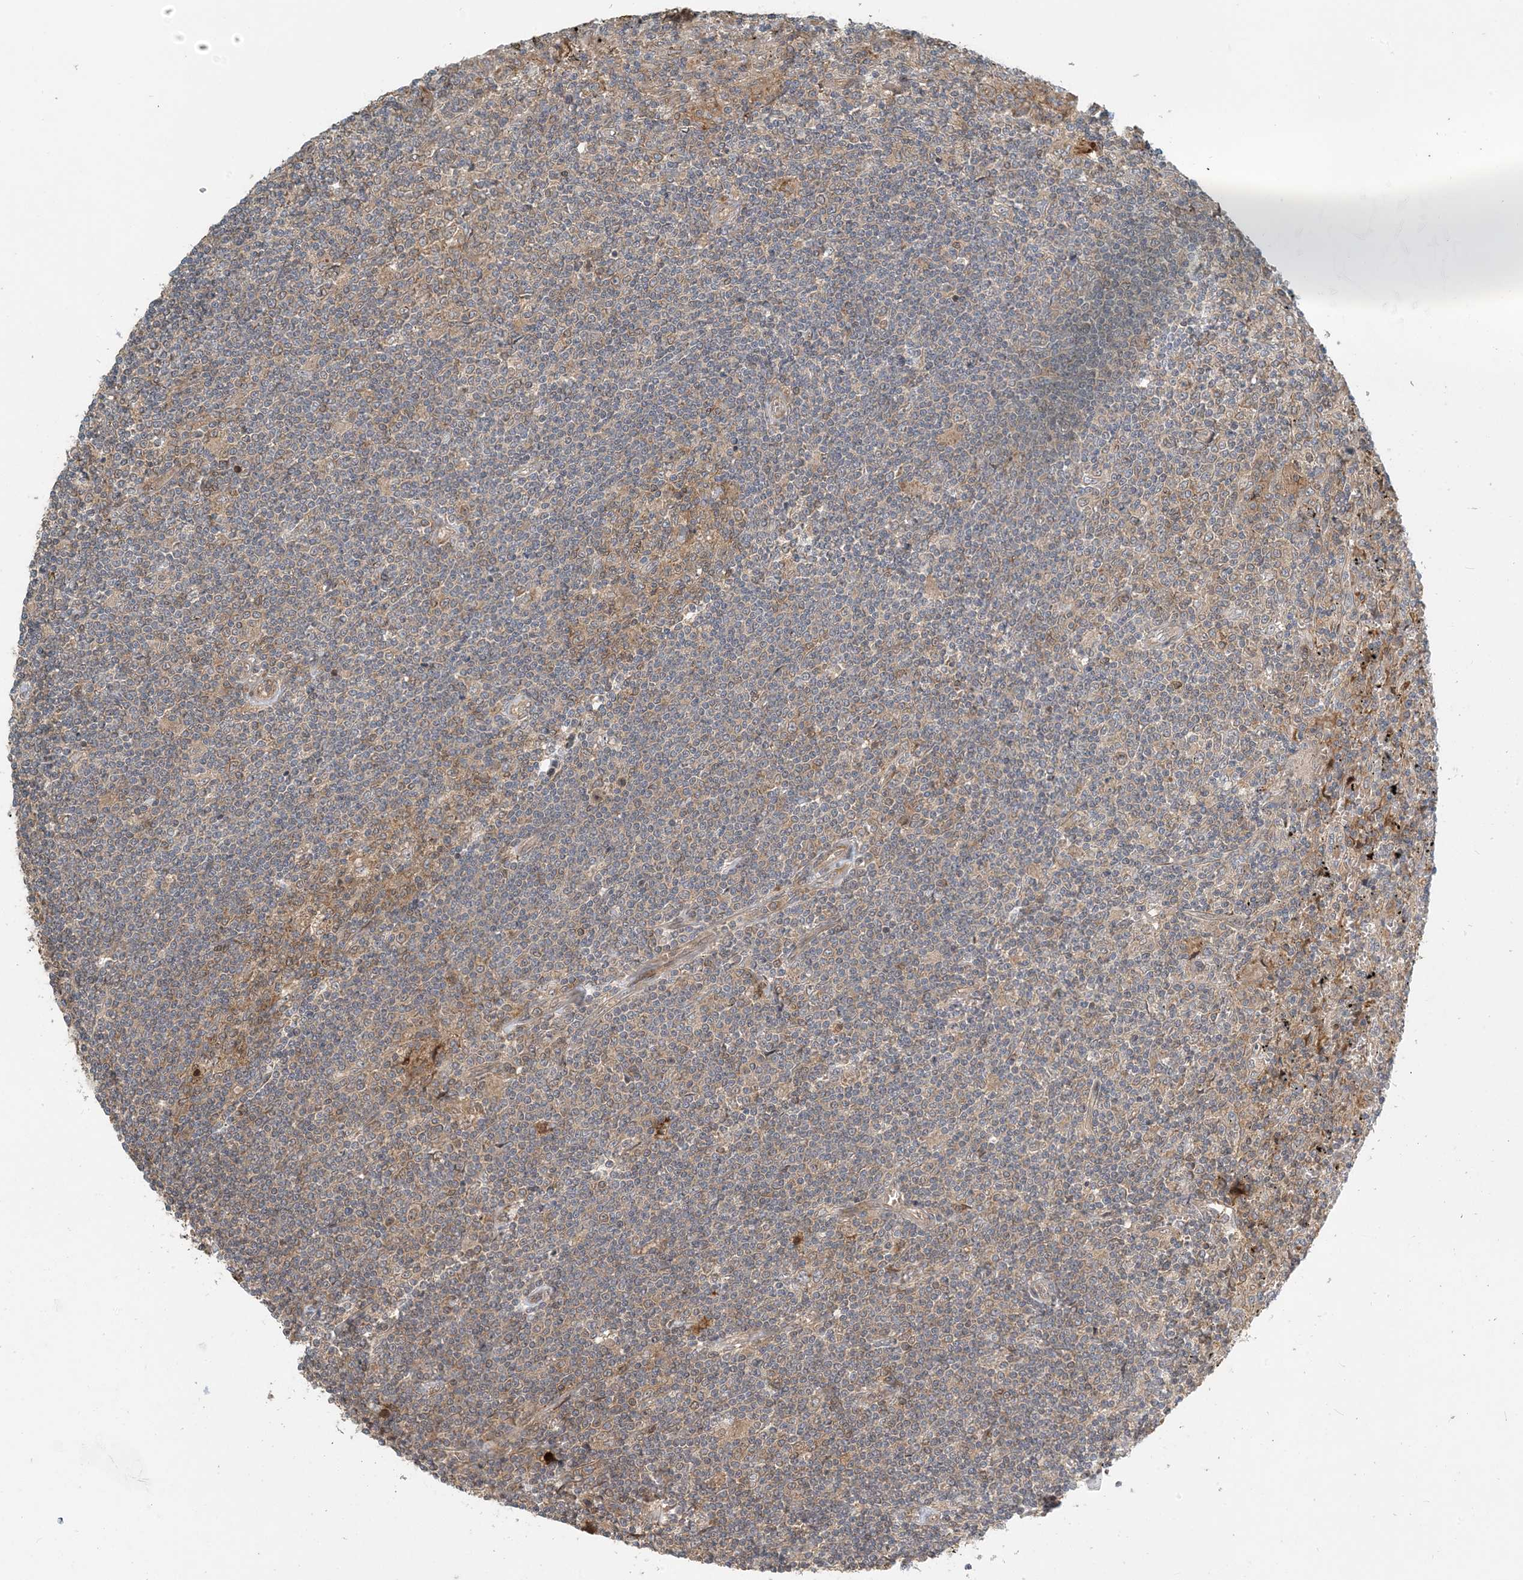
{"staining": {"intensity": "negative", "quantity": "none", "location": "none"}, "tissue": "lymphoma", "cell_type": "Tumor cells", "image_type": "cancer", "snomed": [{"axis": "morphology", "description": "Malignant lymphoma, non-Hodgkin's type, Low grade"}, {"axis": "topography", "description": "Spleen"}], "caption": "This is an immunohistochemistry (IHC) histopathology image of human lymphoma. There is no positivity in tumor cells.", "gene": "ZBTB3", "patient": {"sex": "male", "age": 76}}